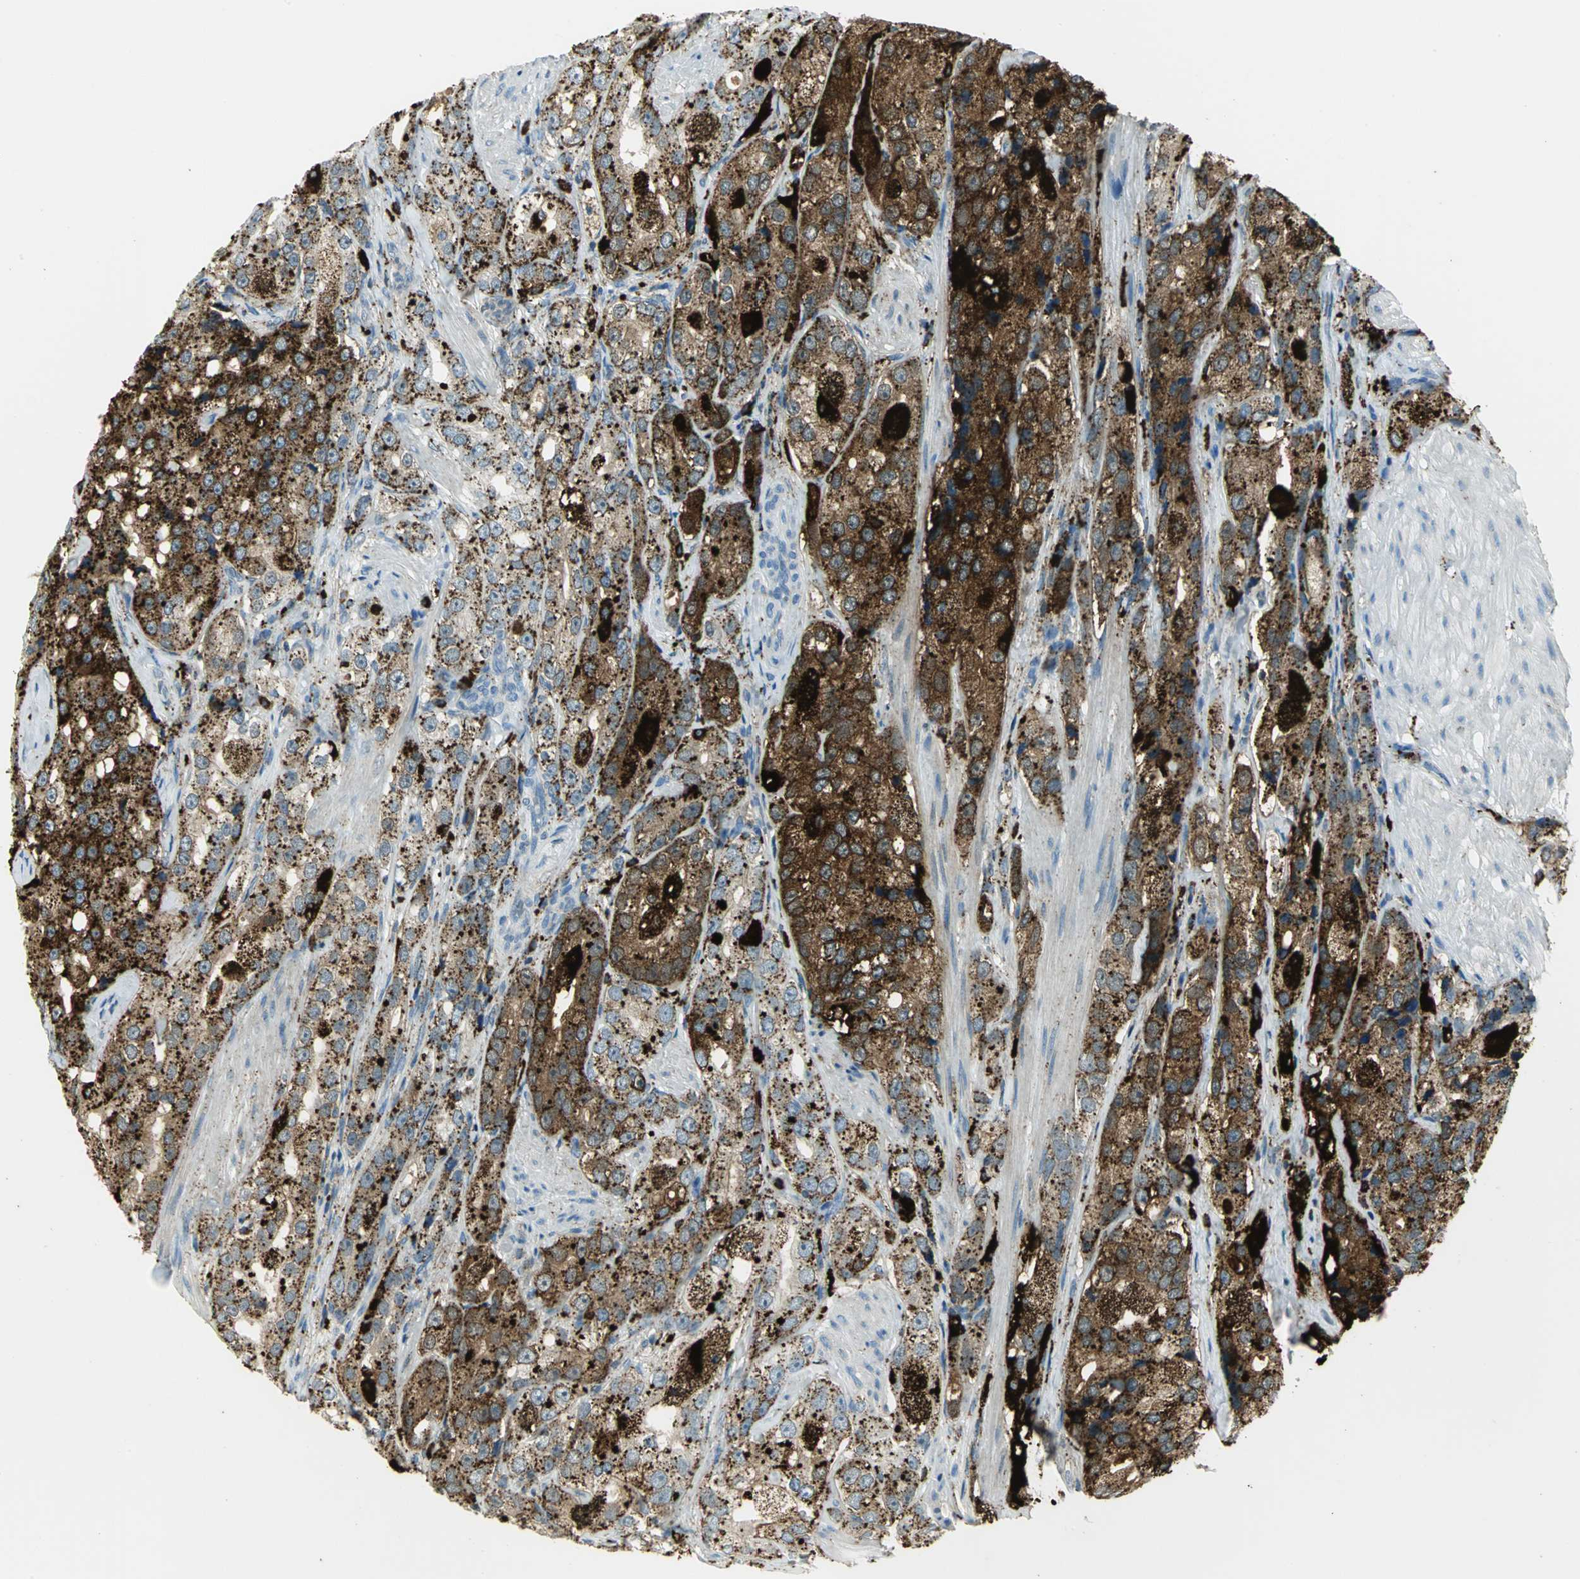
{"staining": {"intensity": "strong", "quantity": ">75%", "location": "cytoplasmic/membranous"}, "tissue": "prostate cancer", "cell_type": "Tumor cells", "image_type": "cancer", "snomed": [{"axis": "morphology", "description": "Adenocarcinoma, High grade"}, {"axis": "topography", "description": "Prostate"}], "caption": "The immunohistochemical stain highlights strong cytoplasmic/membranous staining in tumor cells of prostate cancer (adenocarcinoma (high-grade)) tissue.", "gene": "ARSA", "patient": {"sex": "male", "age": 63}}